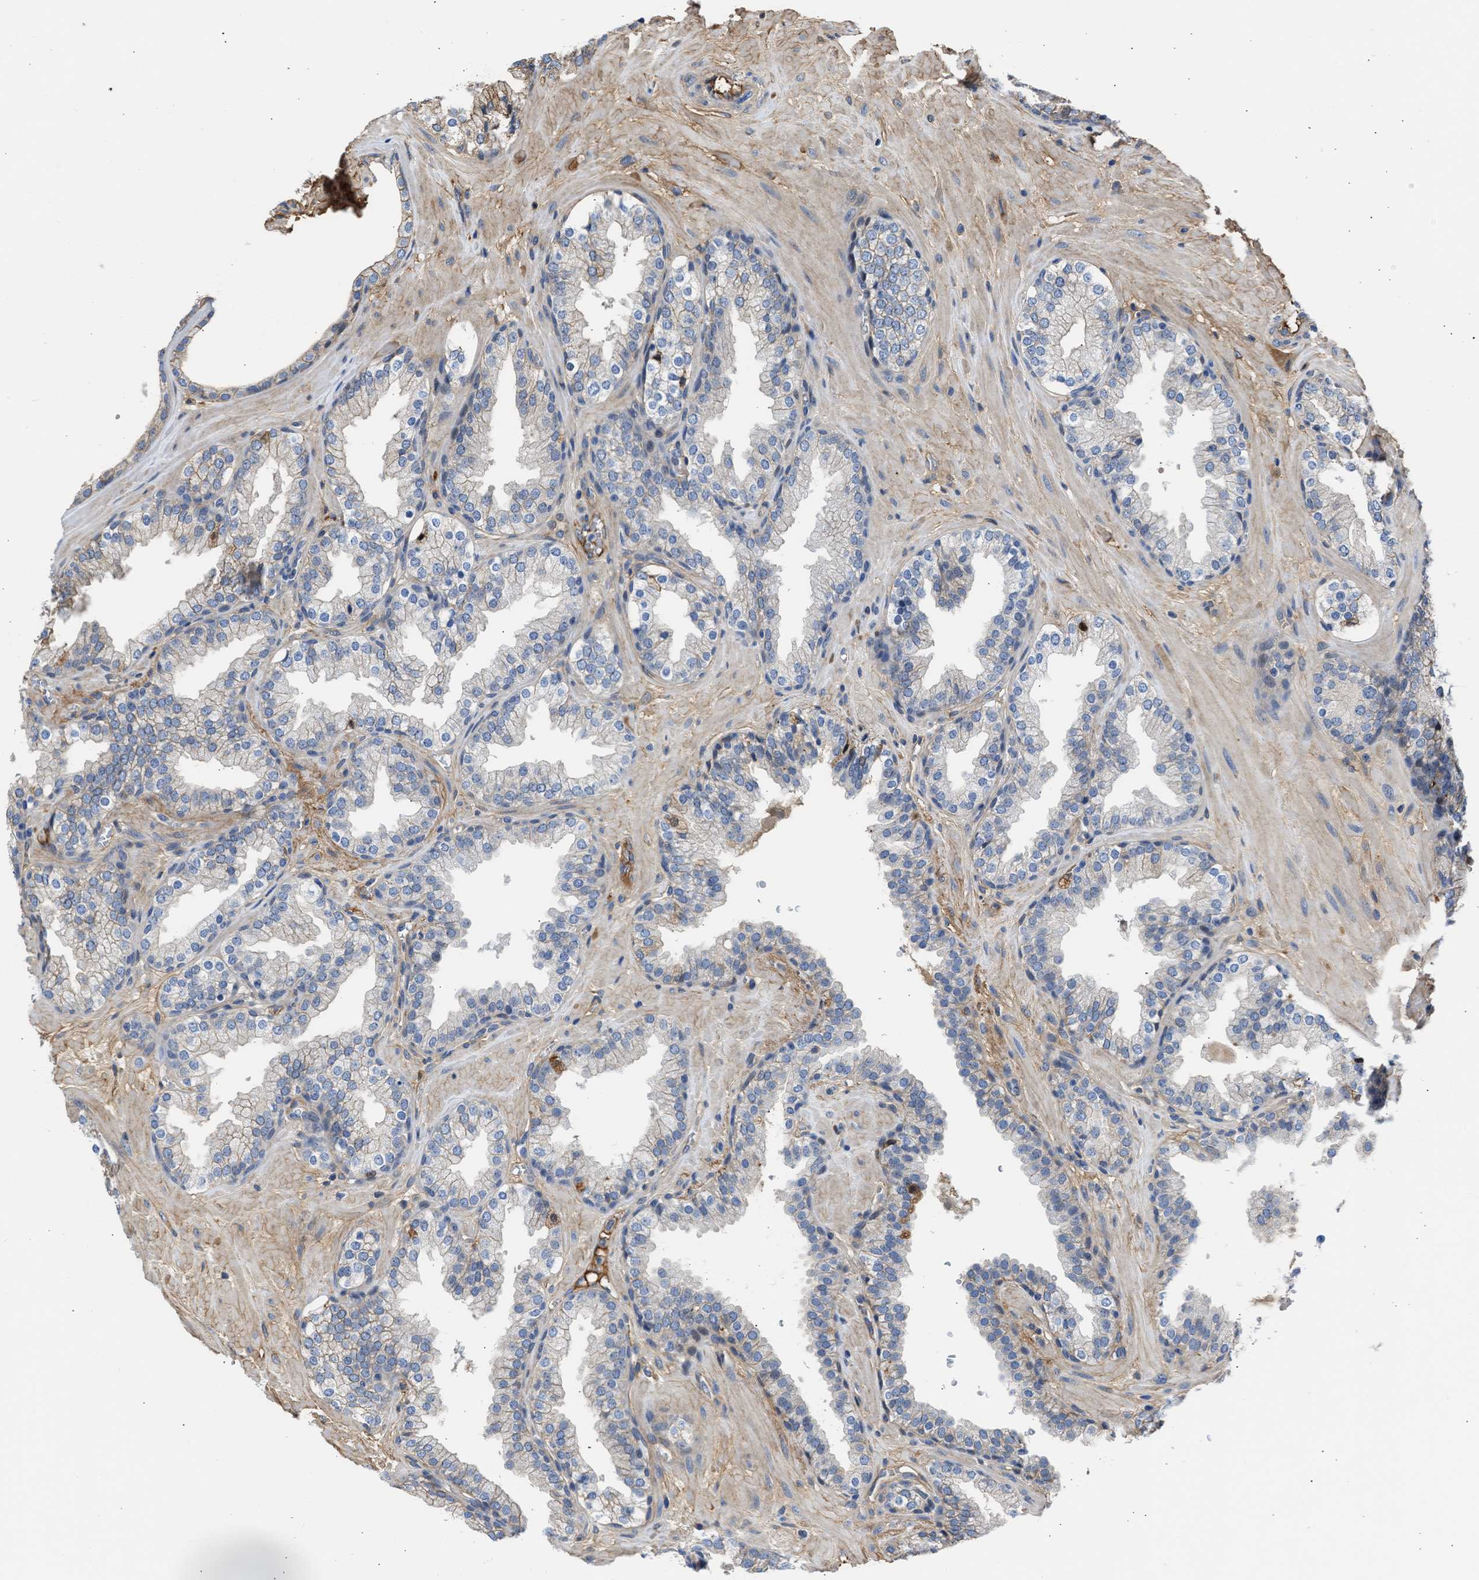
{"staining": {"intensity": "weak", "quantity": "<25%", "location": "cytoplasmic/membranous"}, "tissue": "prostate", "cell_type": "Glandular cells", "image_type": "normal", "snomed": [{"axis": "morphology", "description": "Normal tissue, NOS"}, {"axis": "topography", "description": "Prostate"}], "caption": "IHC histopathology image of normal prostate stained for a protein (brown), which demonstrates no staining in glandular cells.", "gene": "MAS1L", "patient": {"sex": "male", "age": 51}}